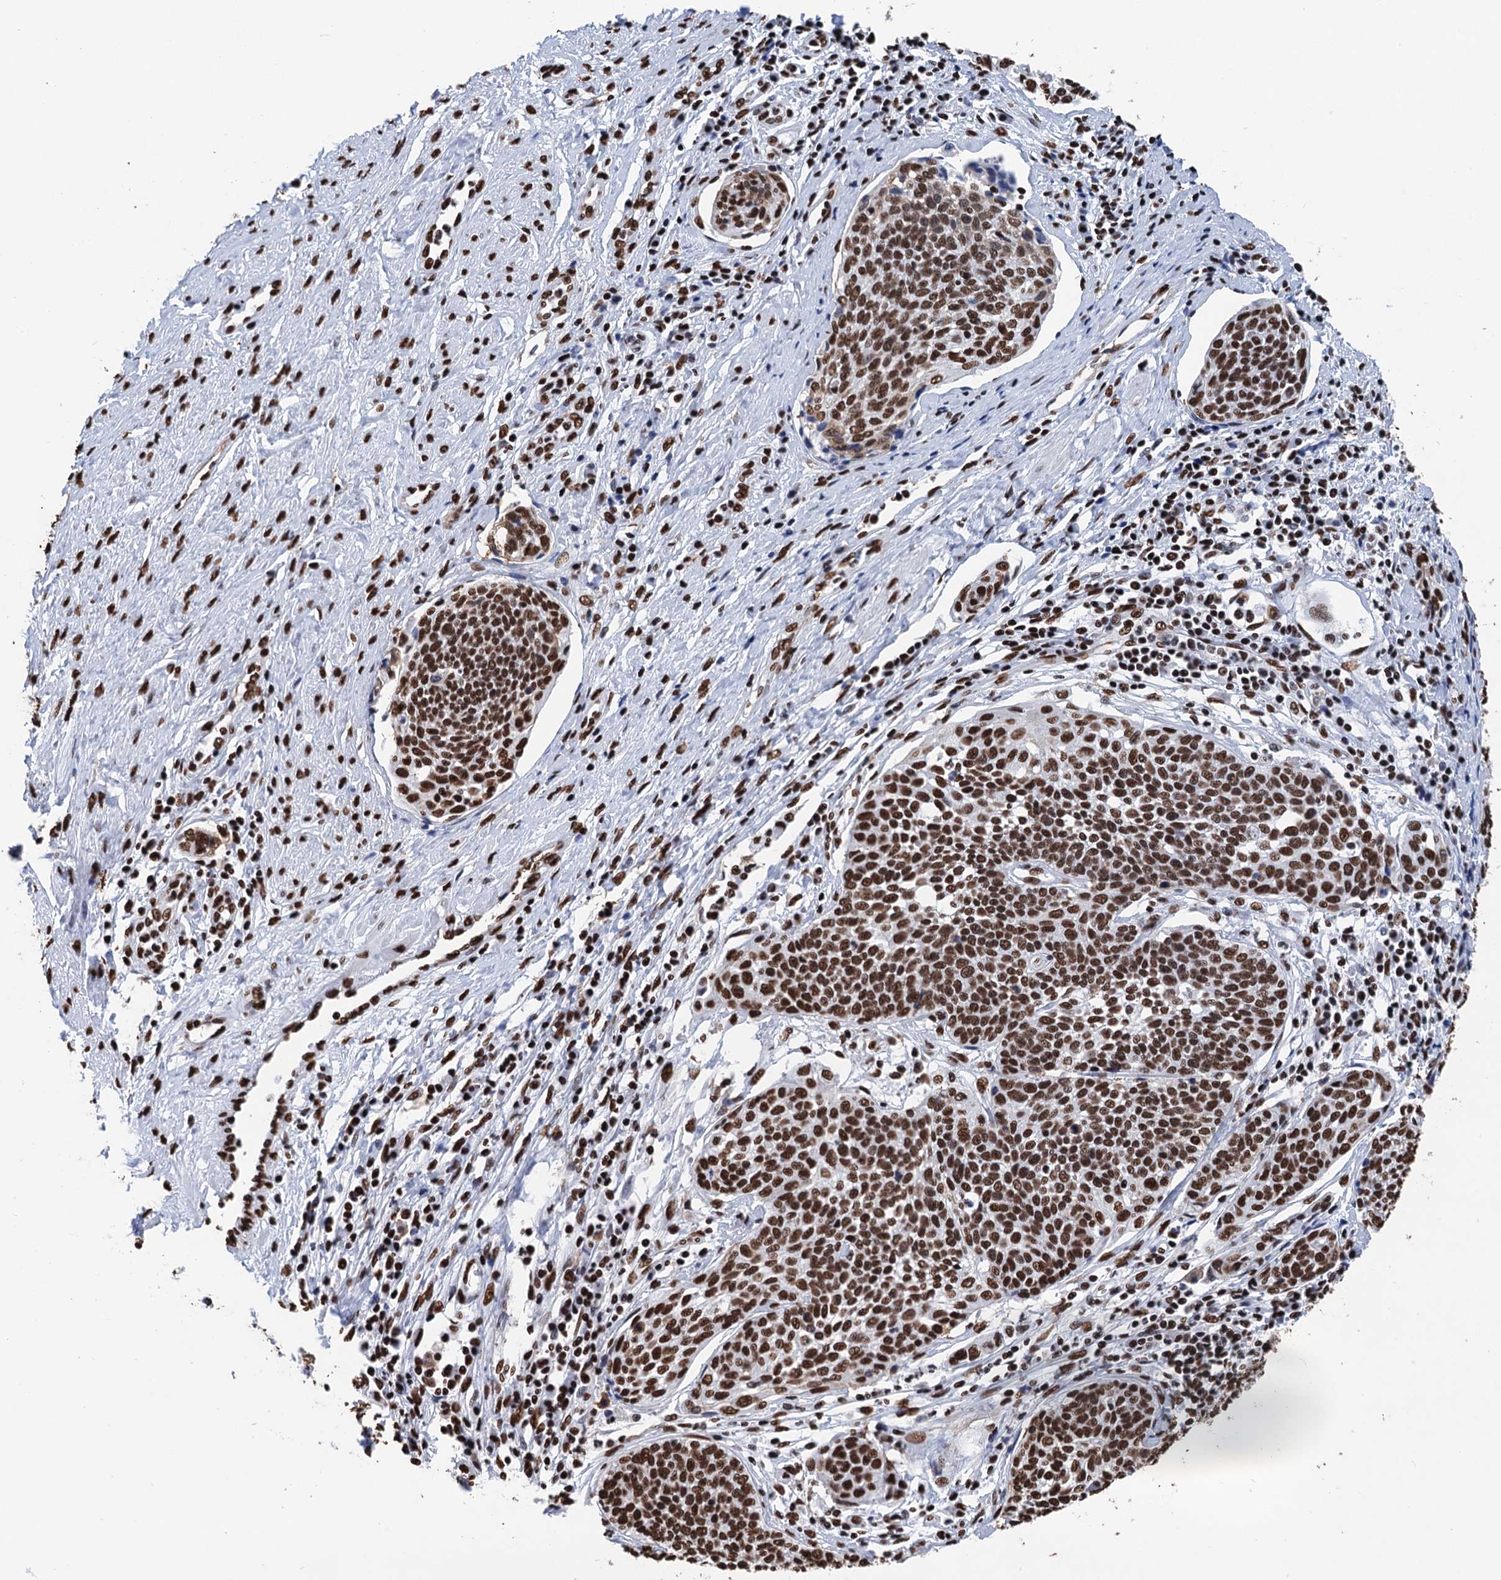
{"staining": {"intensity": "strong", "quantity": ">75%", "location": "nuclear"}, "tissue": "cervical cancer", "cell_type": "Tumor cells", "image_type": "cancer", "snomed": [{"axis": "morphology", "description": "Squamous cell carcinoma, NOS"}, {"axis": "topography", "description": "Cervix"}], "caption": "DAB immunohistochemical staining of cervical cancer (squamous cell carcinoma) demonstrates strong nuclear protein positivity in approximately >75% of tumor cells.", "gene": "UBA2", "patient": {"sex": "female", "age": 34}}